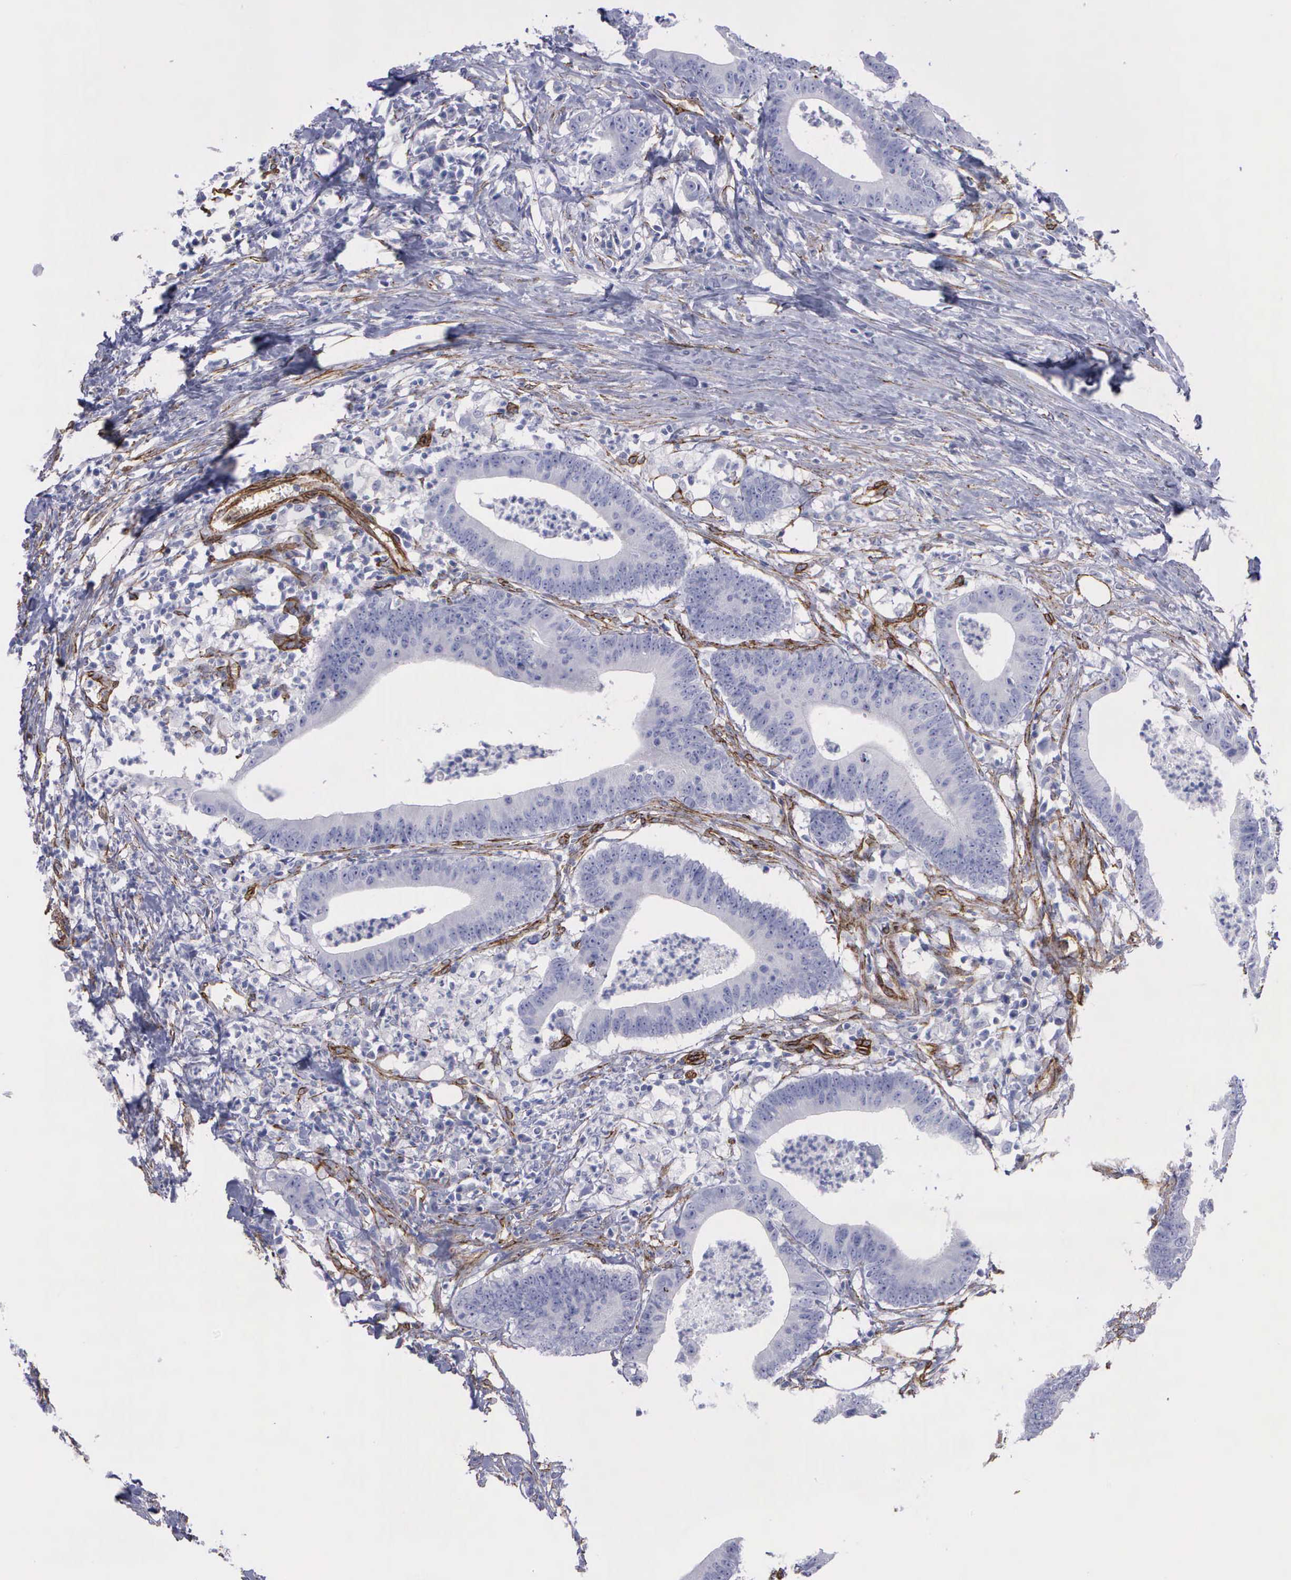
{"staining": {"intensity": "negative", "quantity": "none", "location": "none"}, "tissue": "colorectal cancer", "cell_type": "Tumor cells", "image_type": "cancer", "snomed": [{"axis": "morphology", "description": "Adenocarcinoma, NOS"}, {"axis": "topography", "description": "Colon"}], "caption": "A photomicrograph of colorectal cancer stained for a protein reveals no brown staining in tumor cells. (DAB (3,3'-diaminobenzidine) immunohistochemistry (IHC) visualized using brightfield microscopy, high magnification).", "gene": "MAGEB10", "patient": {"sex": "male", "age": 55}}